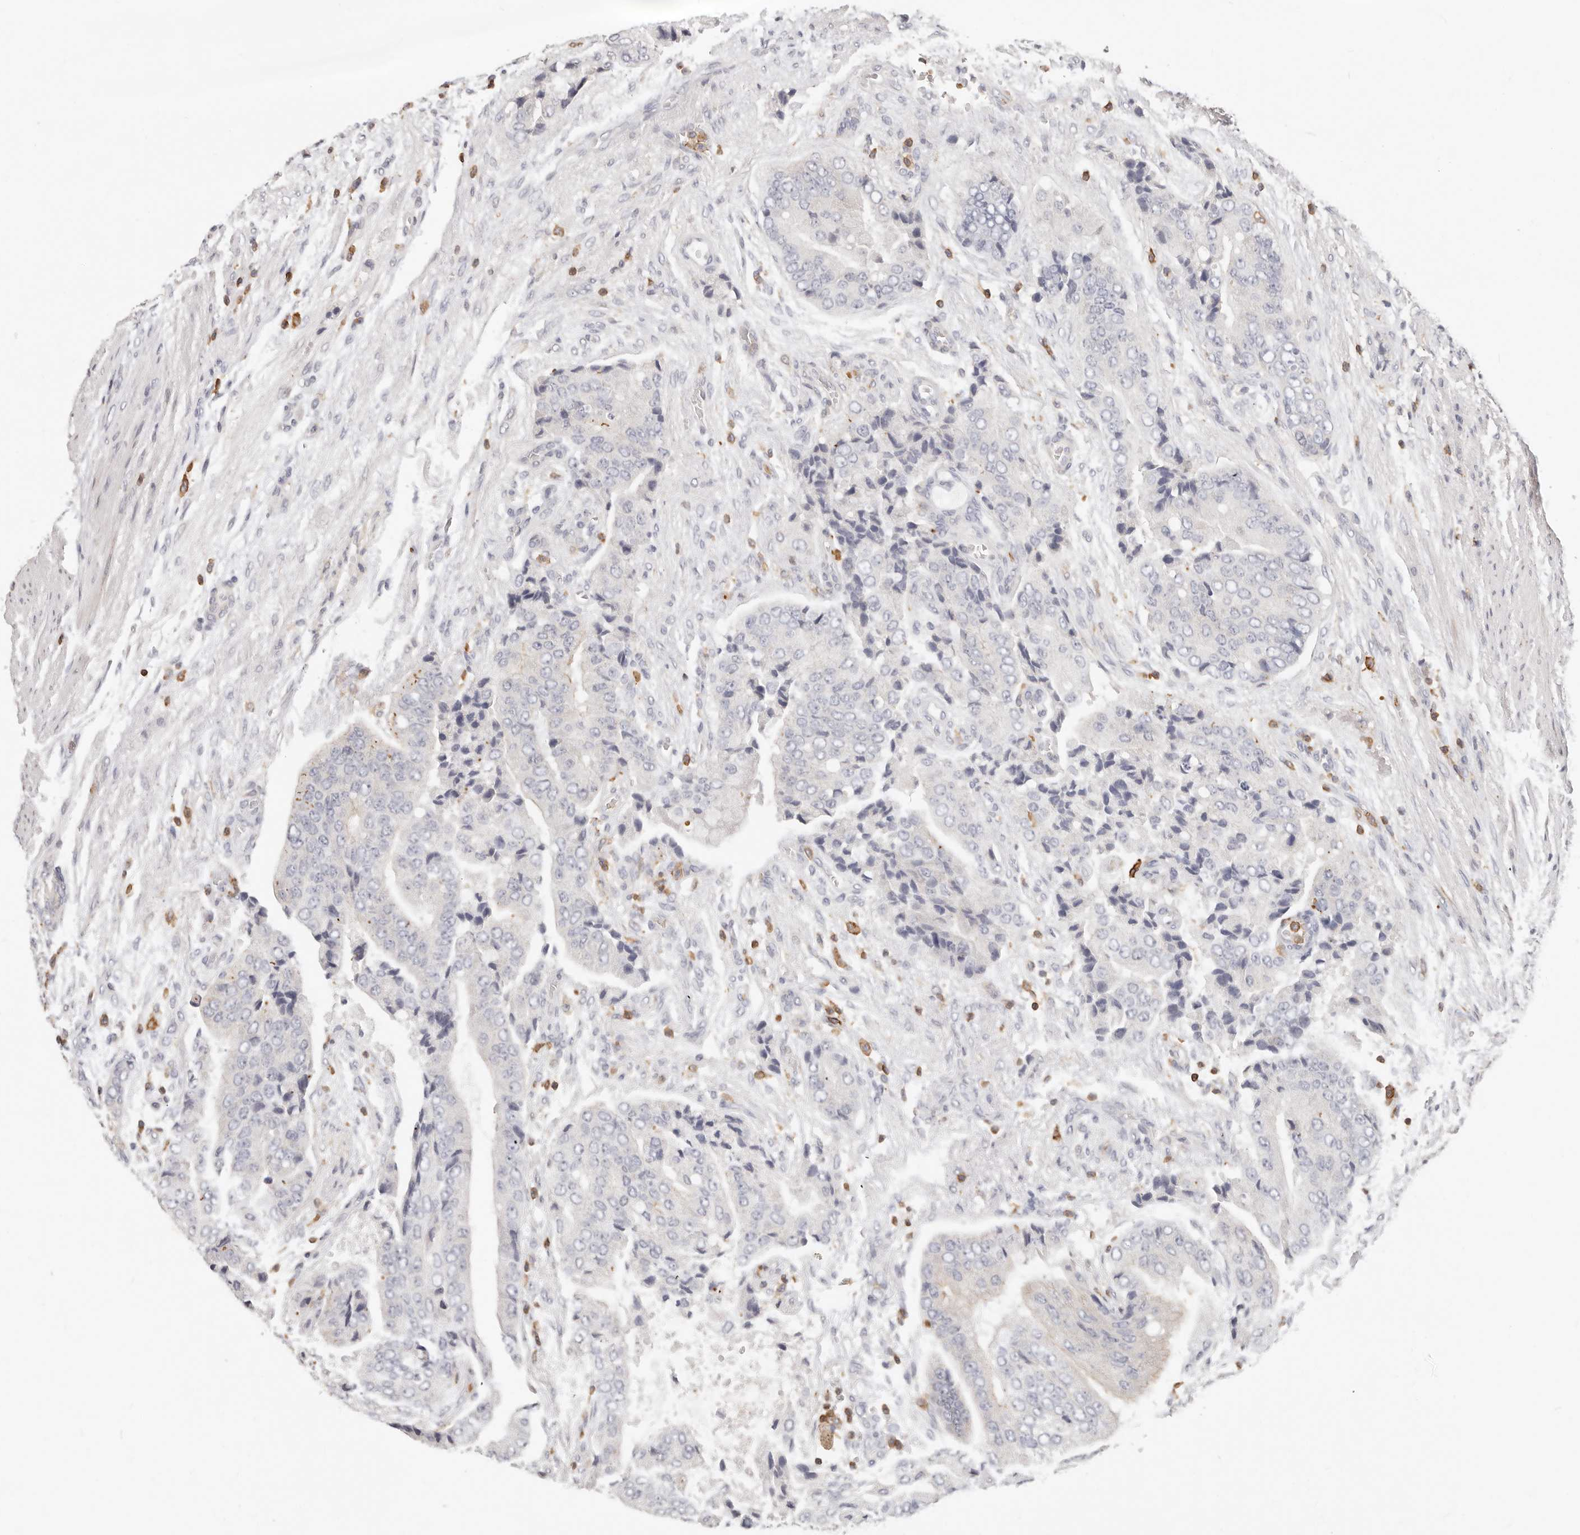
{"staining": {"intensity": "negative", "quantity": "none", "location": "none"}, "tissue": "prostate cancer", "cell_type": "Tumor cells", "image_type": "cancer", "snomed": [{"axis": "morphology", "description": "Adenocarcinoma, High grade"}, {"axis": "topography", "description": "Prostate"}], "caption": "There is no significant expression in tumor cells of prostate high-grade adenocarcinoma.", "gene": "TMEM63B", "patient": {"sex": "male", "age": 70}}